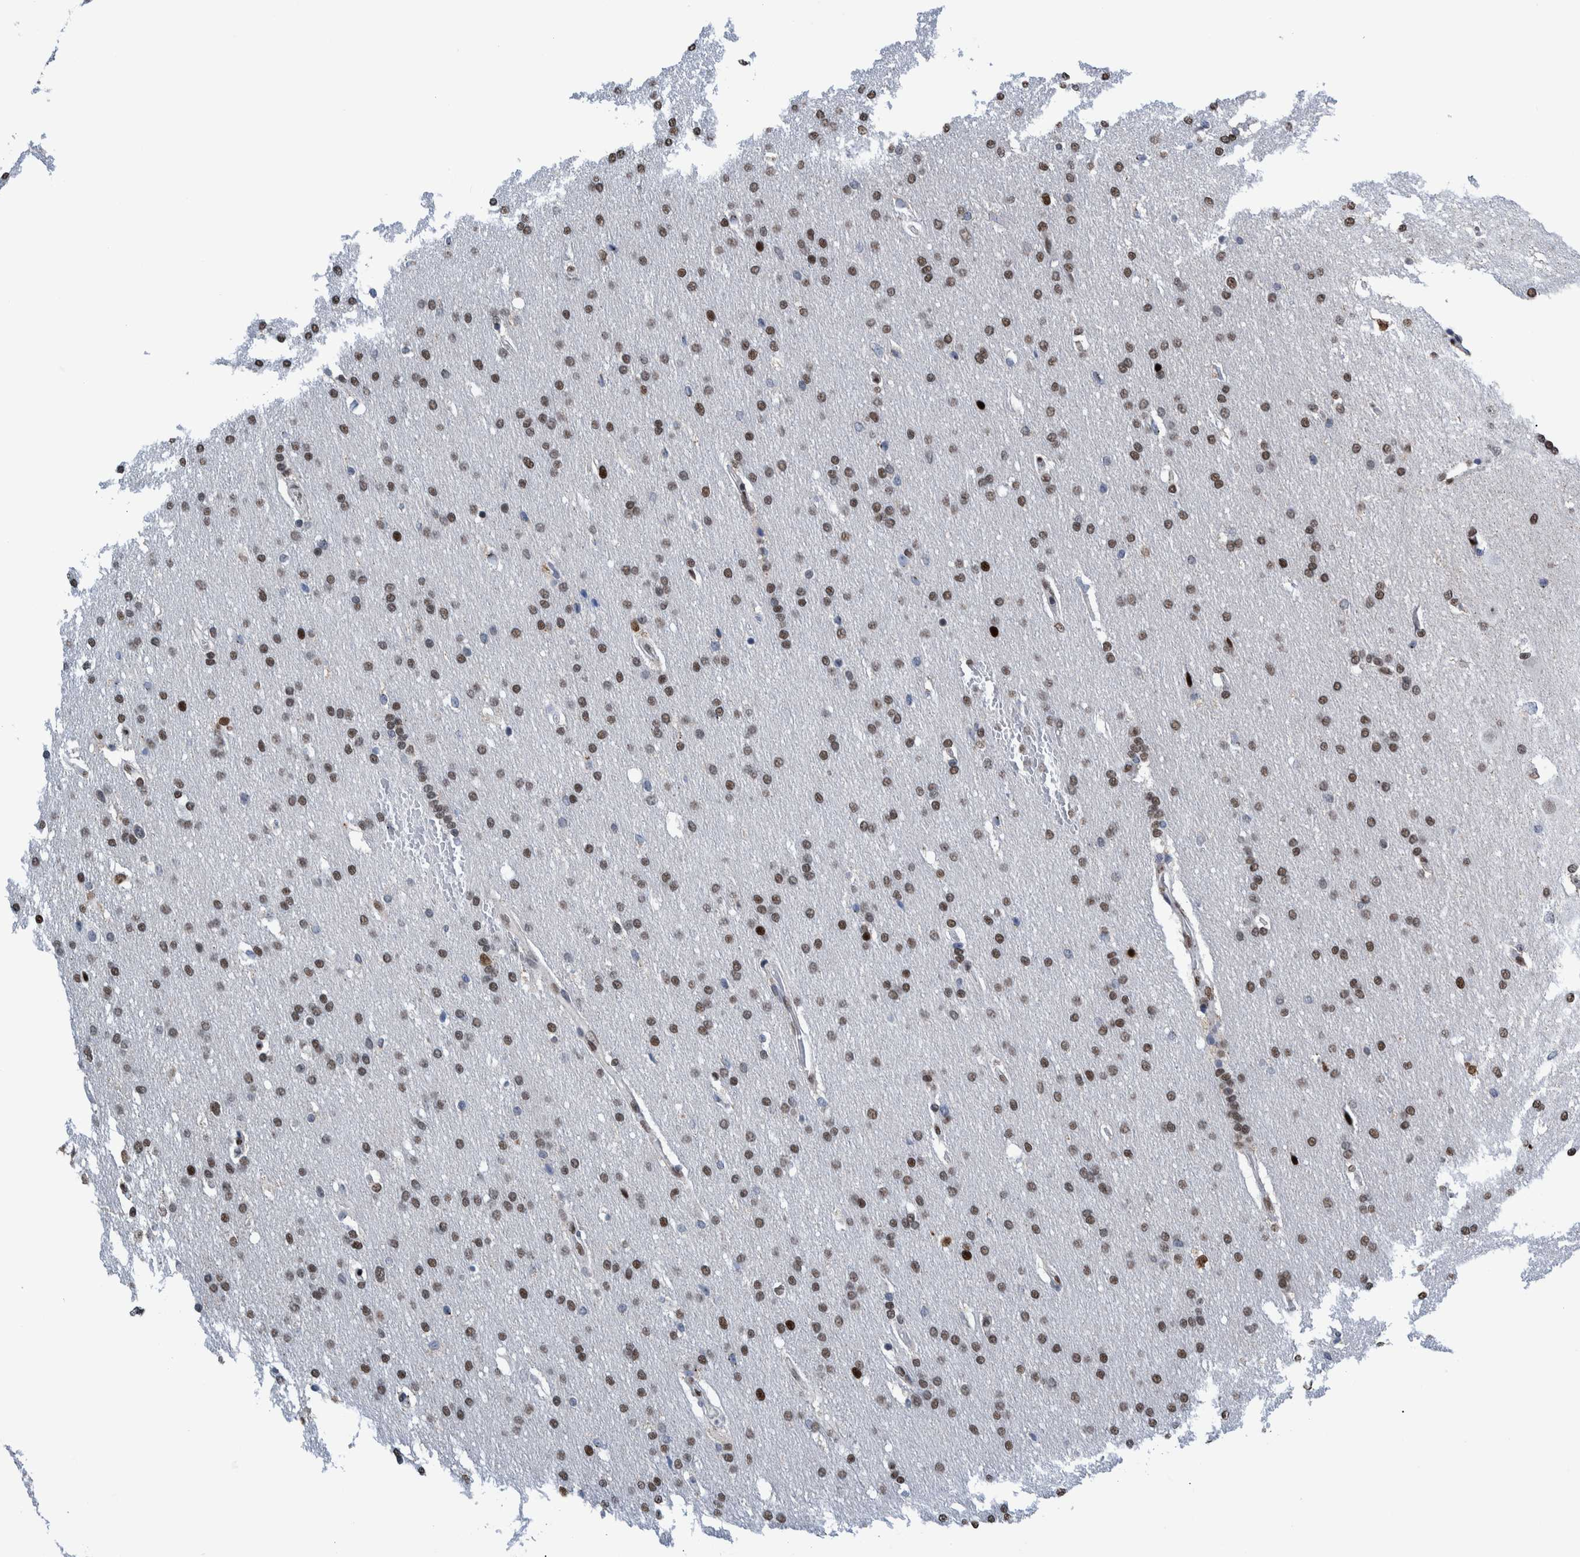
{"staining": {"intensity": "strong", "quantity": "25%-75%", "location": "nuclear"}, "tissue": "glioma", "cell_type": "Tumor cells", "image_type": "cancer", "snomed": [{"axis": "morphology", "description": "Glioma, malignant, Low grade"}, {"axis": "topography", "description": "Brain"}], "caption": "Brown immunohistochemical staining in glioma exhibits strong nuclear staining in approximately 25%-75% of tumor cells. The staining was performed using DAB, with brown indicating positive protein expression. Nuclei are stained blue with hematoxylin.", "gene": "HEATR9", "patient": {"sex": "female", "age": 37}}